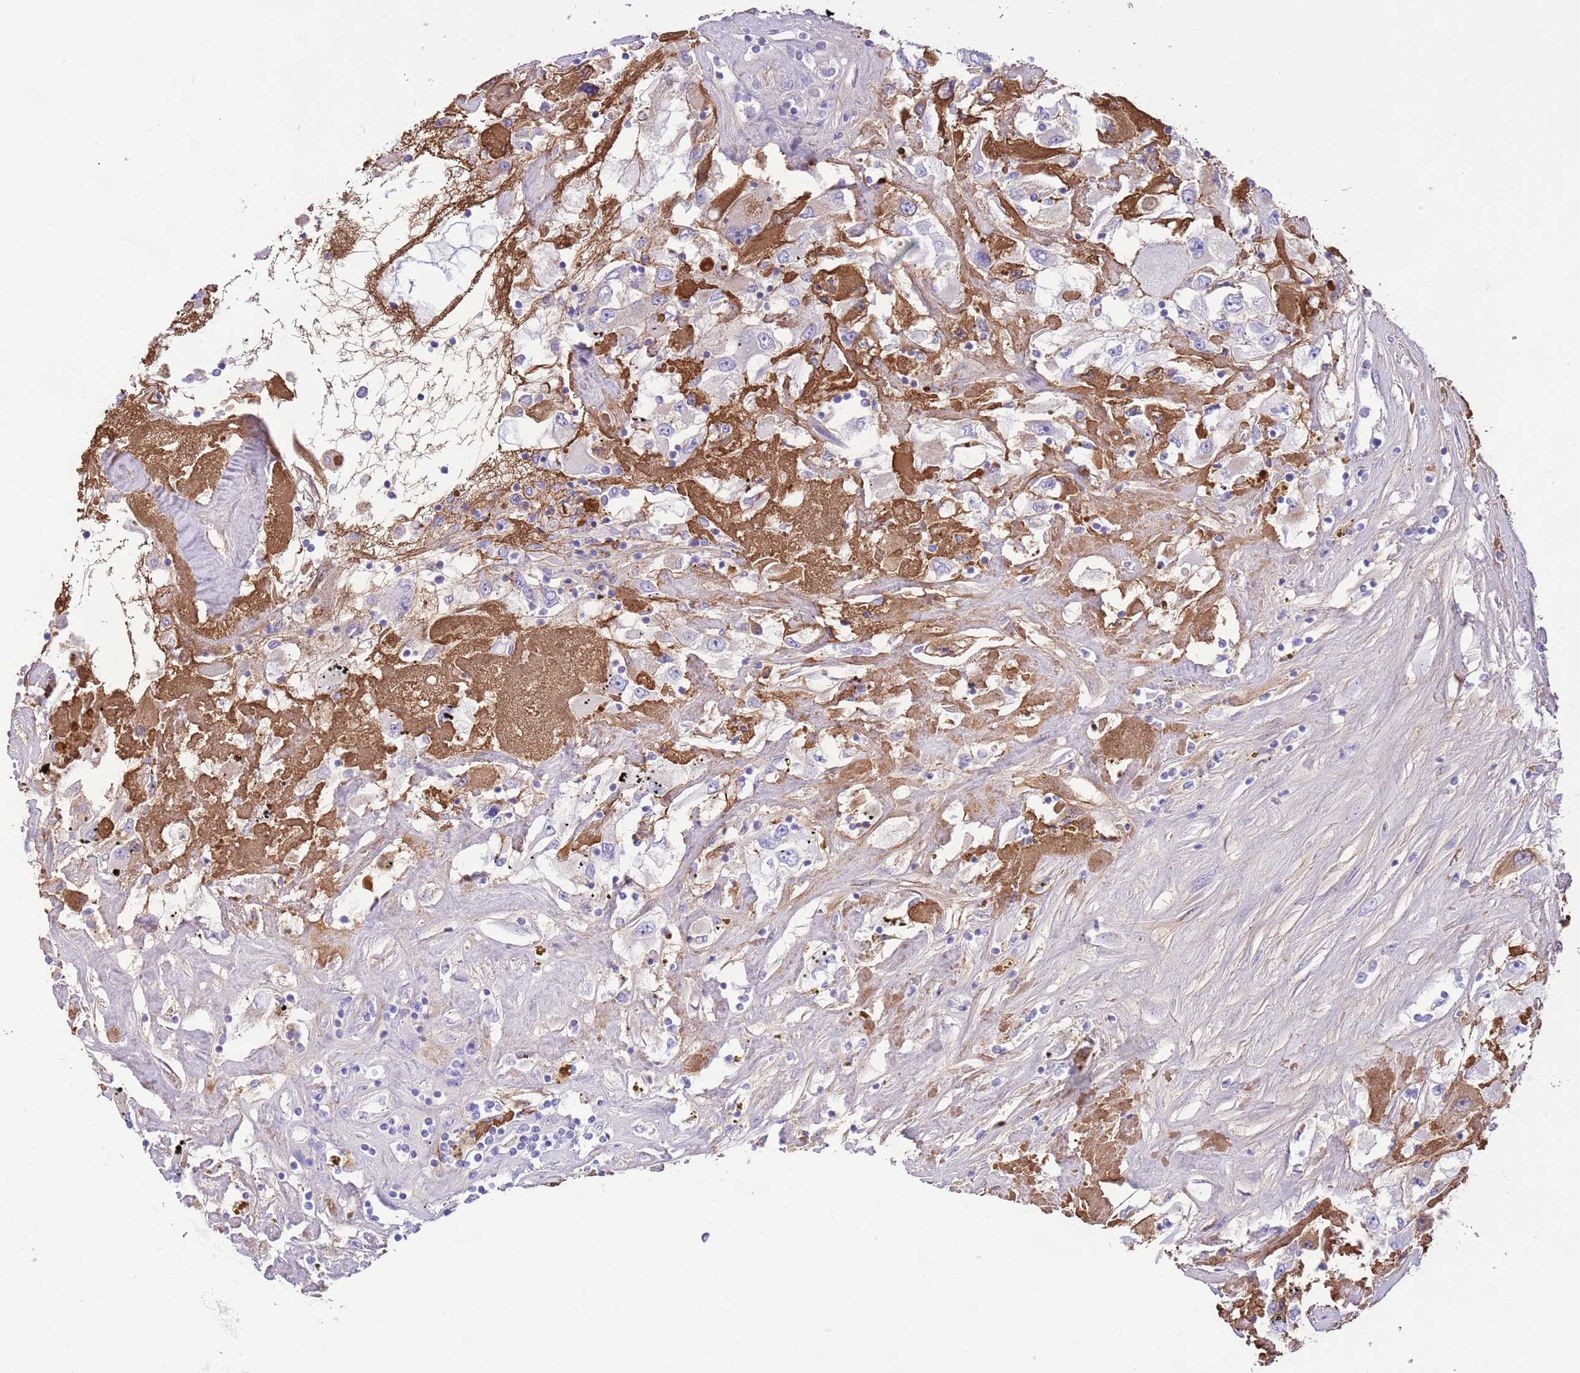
{"staining": {"intensity": "negative", "quantity": "none", "location": "none"}, "tissue": "renal cancer", "cell_type": "Tumor cells", "image_type": "cancer", "snomed": [{"axis": "morphology", "description": "Adenocarcinoma, NOS"}, {"axis": "topography", "description": "Kidney"}], "caption": "A micrograph of human renal adenocarcinoma is negative for staining in tumor cells.", "gene": "IGF1", "patient": {"sex": "female", "age": 52}}